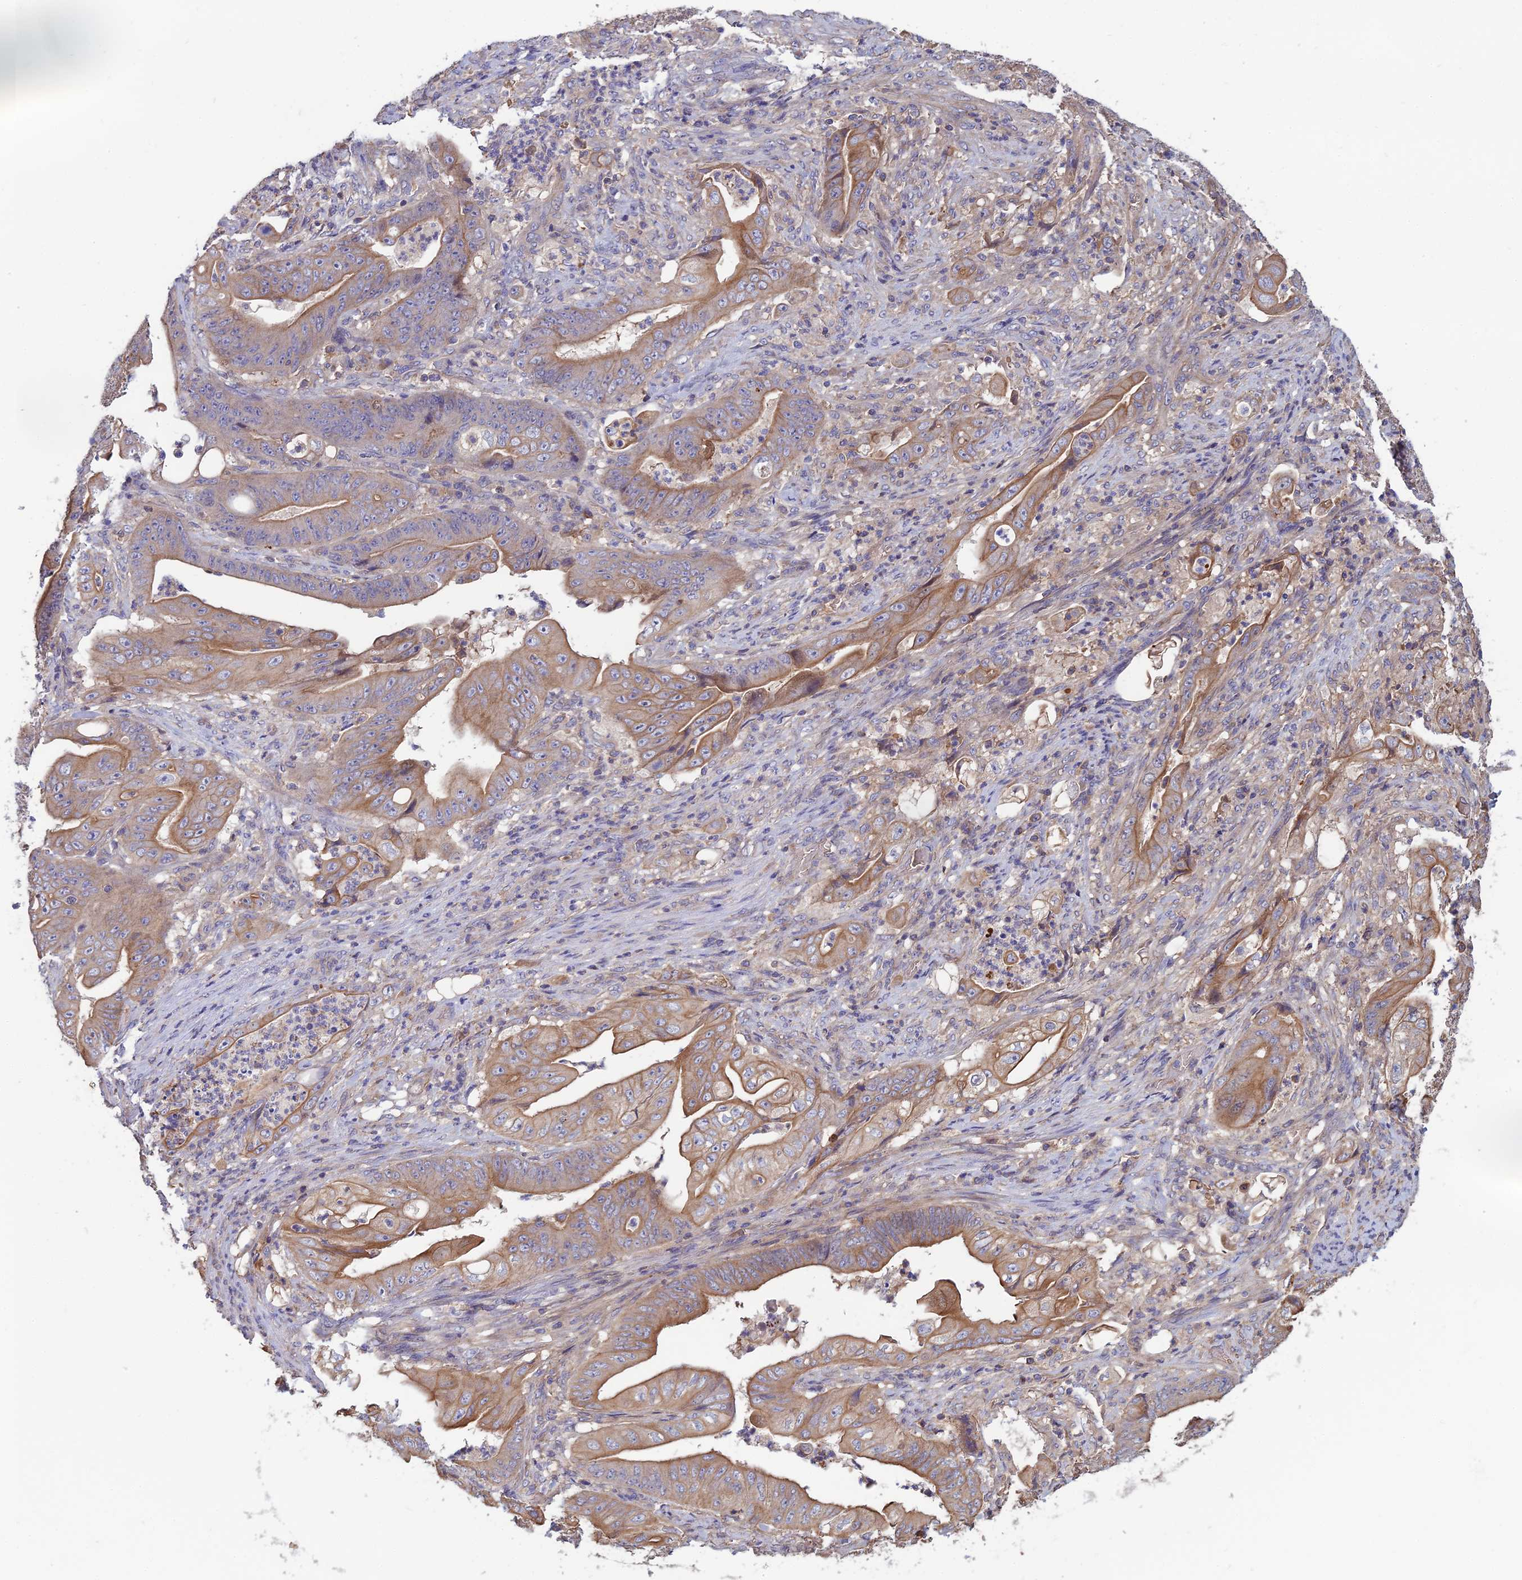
{"staining": {"intensity": "moderate", "quantity": "25%-75%", "location": "cytoplasmic/membranous"}, "tissue": "stomach cancer", "cell_type": "Tumor cells", "image_type": "cancer", "snomed": [{"axis": "morphology", "description": "Adenocarcinoma, NOS"}, {"axis": "topography", "description": "Stomach"}], "caption": "Immunohistochemistry (IHC) micrograph of neoplastic tissue: stomach cancer stained using immunohistochemistry displays medium levels of moderate protein expression localized specifically in the cytoplasmic/membranous of tumor cells, appearing as a cytoplasmic/membranous brown color.", "gene": "GALR2", "patient": {"sex": "female", "age": 73}}